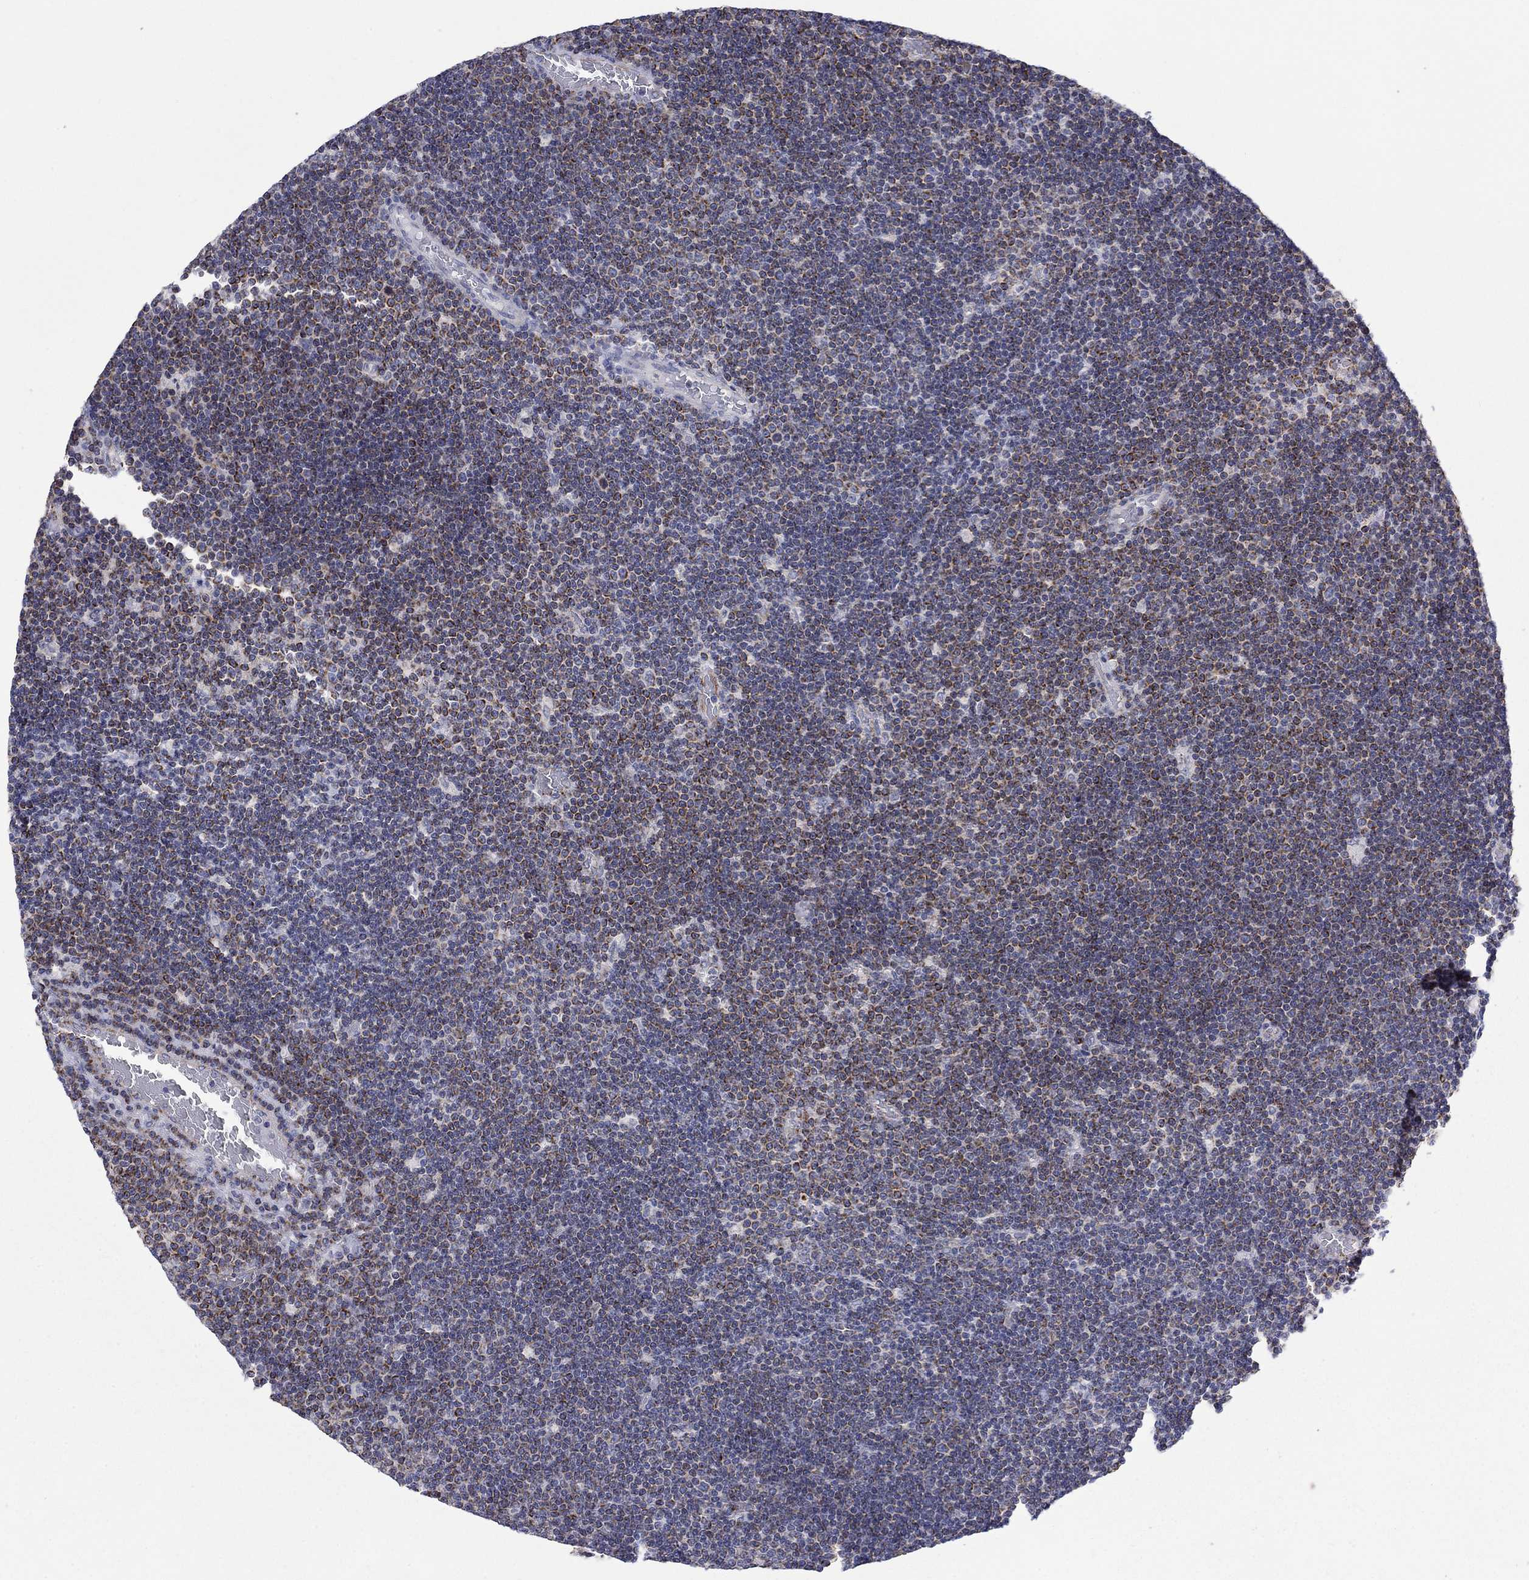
{"staining": {"intensity": "strong", "quantity": "25%-75%", "location": "cytoplasmic/membranous"}, "tissue": "lymphoma", "cell_type": "Tumor cells", "image_type": "cancer", "snomed": [{"axis": "morphology", "description": "Malignant lymphoma, non-Hodgkin's type, Low grade"}, {"axis": "topography", "description": "Brain"}], "caption": "IHC photomicrograph of human lymphoma stained for a protein (brown), which displays high levels of strong cytoplasmic/membranous expression in about 25%-75% of tumor cells.", "gene": "CISD1", "patient": {"sex": "female", "age": 66}}